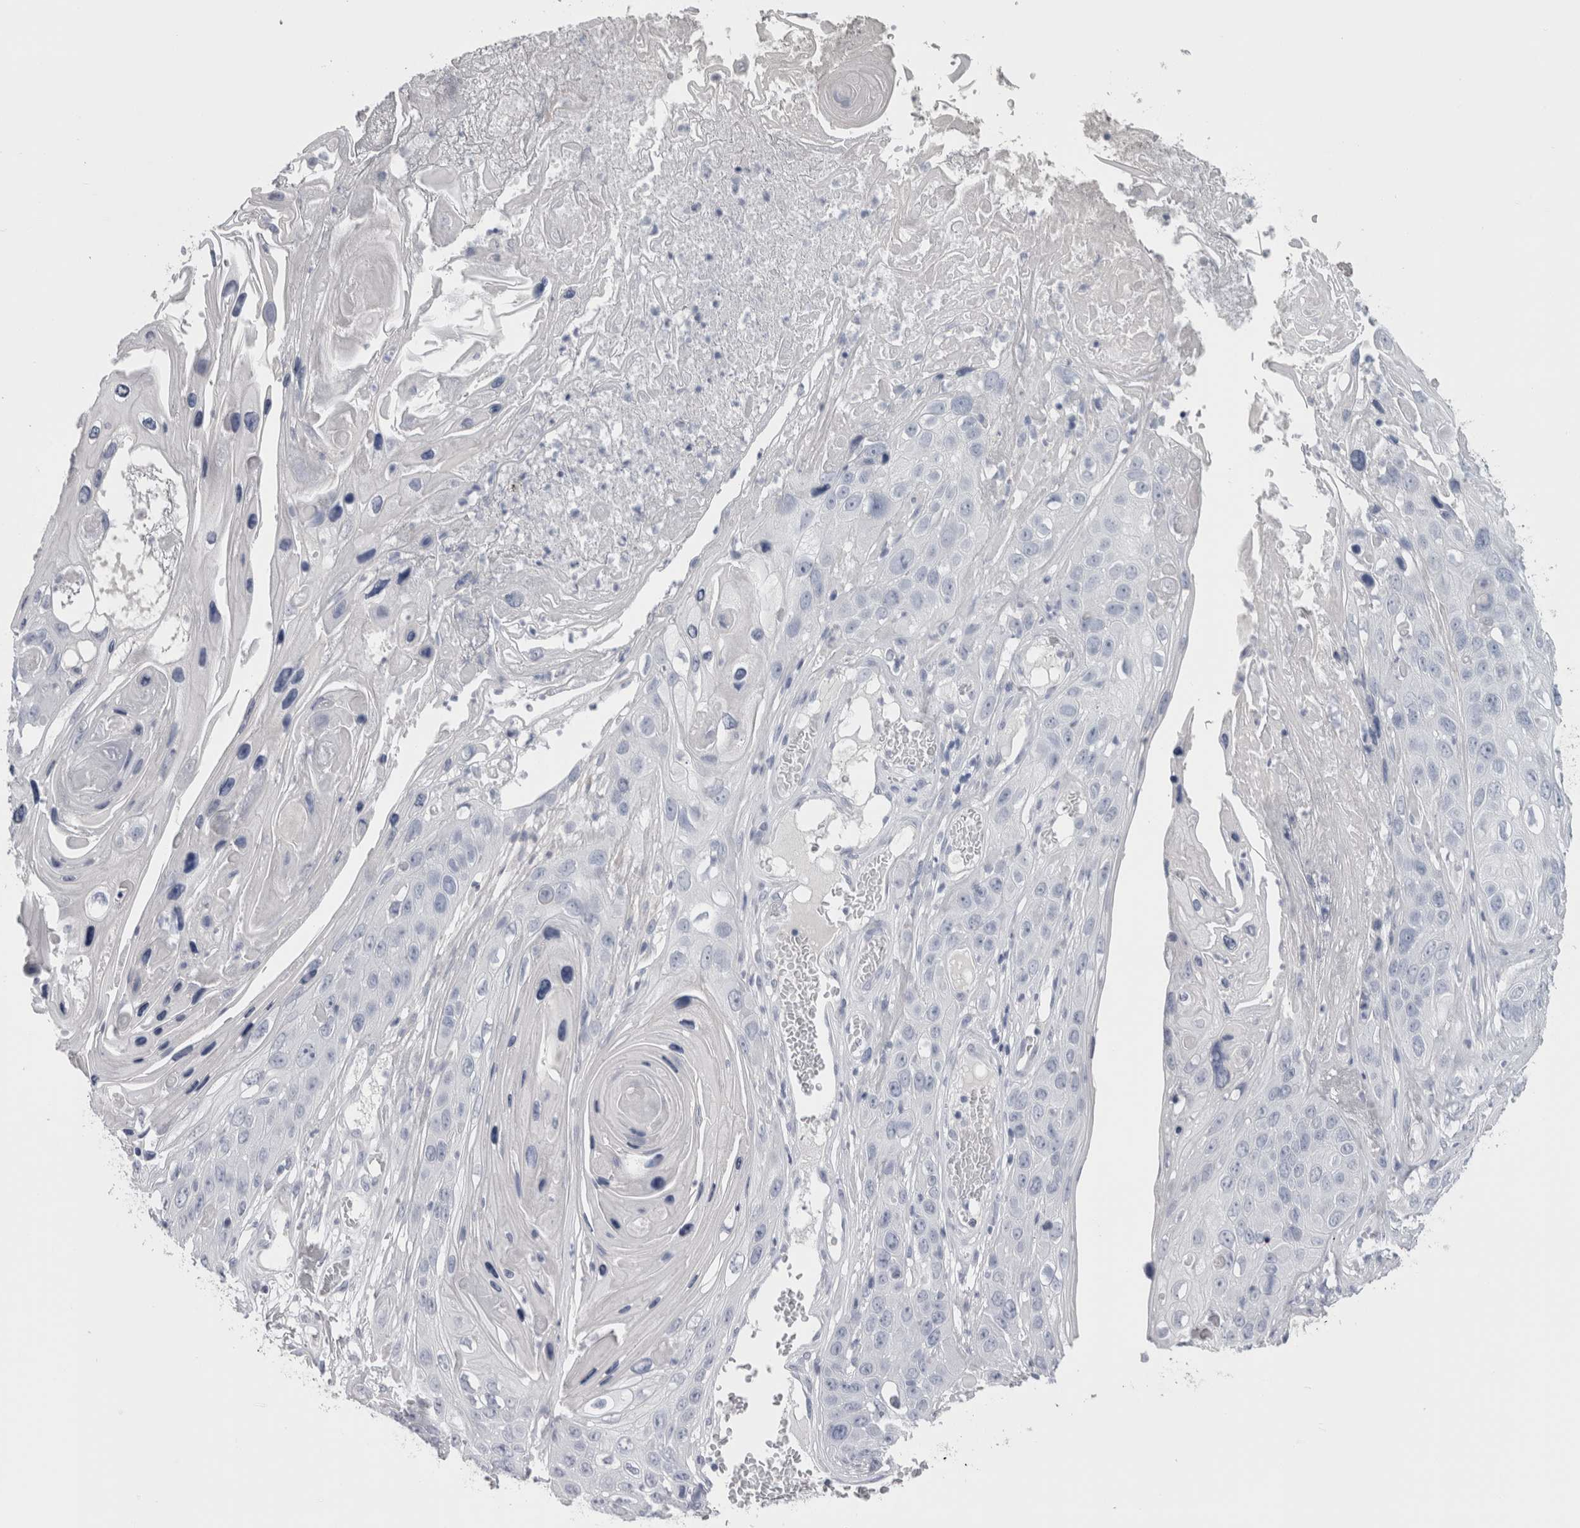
{"staining": {"intensity": "negative", "quantity": "none", "location": "none"}, "tissue": "skin cancer", "cell_type": "Tumor cells", "image_type": "cancer", "snomed": [{"axis": "morphology", "description": "Squamous cell carcinoma, NOS"}, {"axis": "topography", "description": "Skin"}], "caption": "The micrograph shows no staining of tumor cells in skin squamous cell carcinoma.", "gene": "MSMB", "patient": {"sex": "male", "age": 55}}